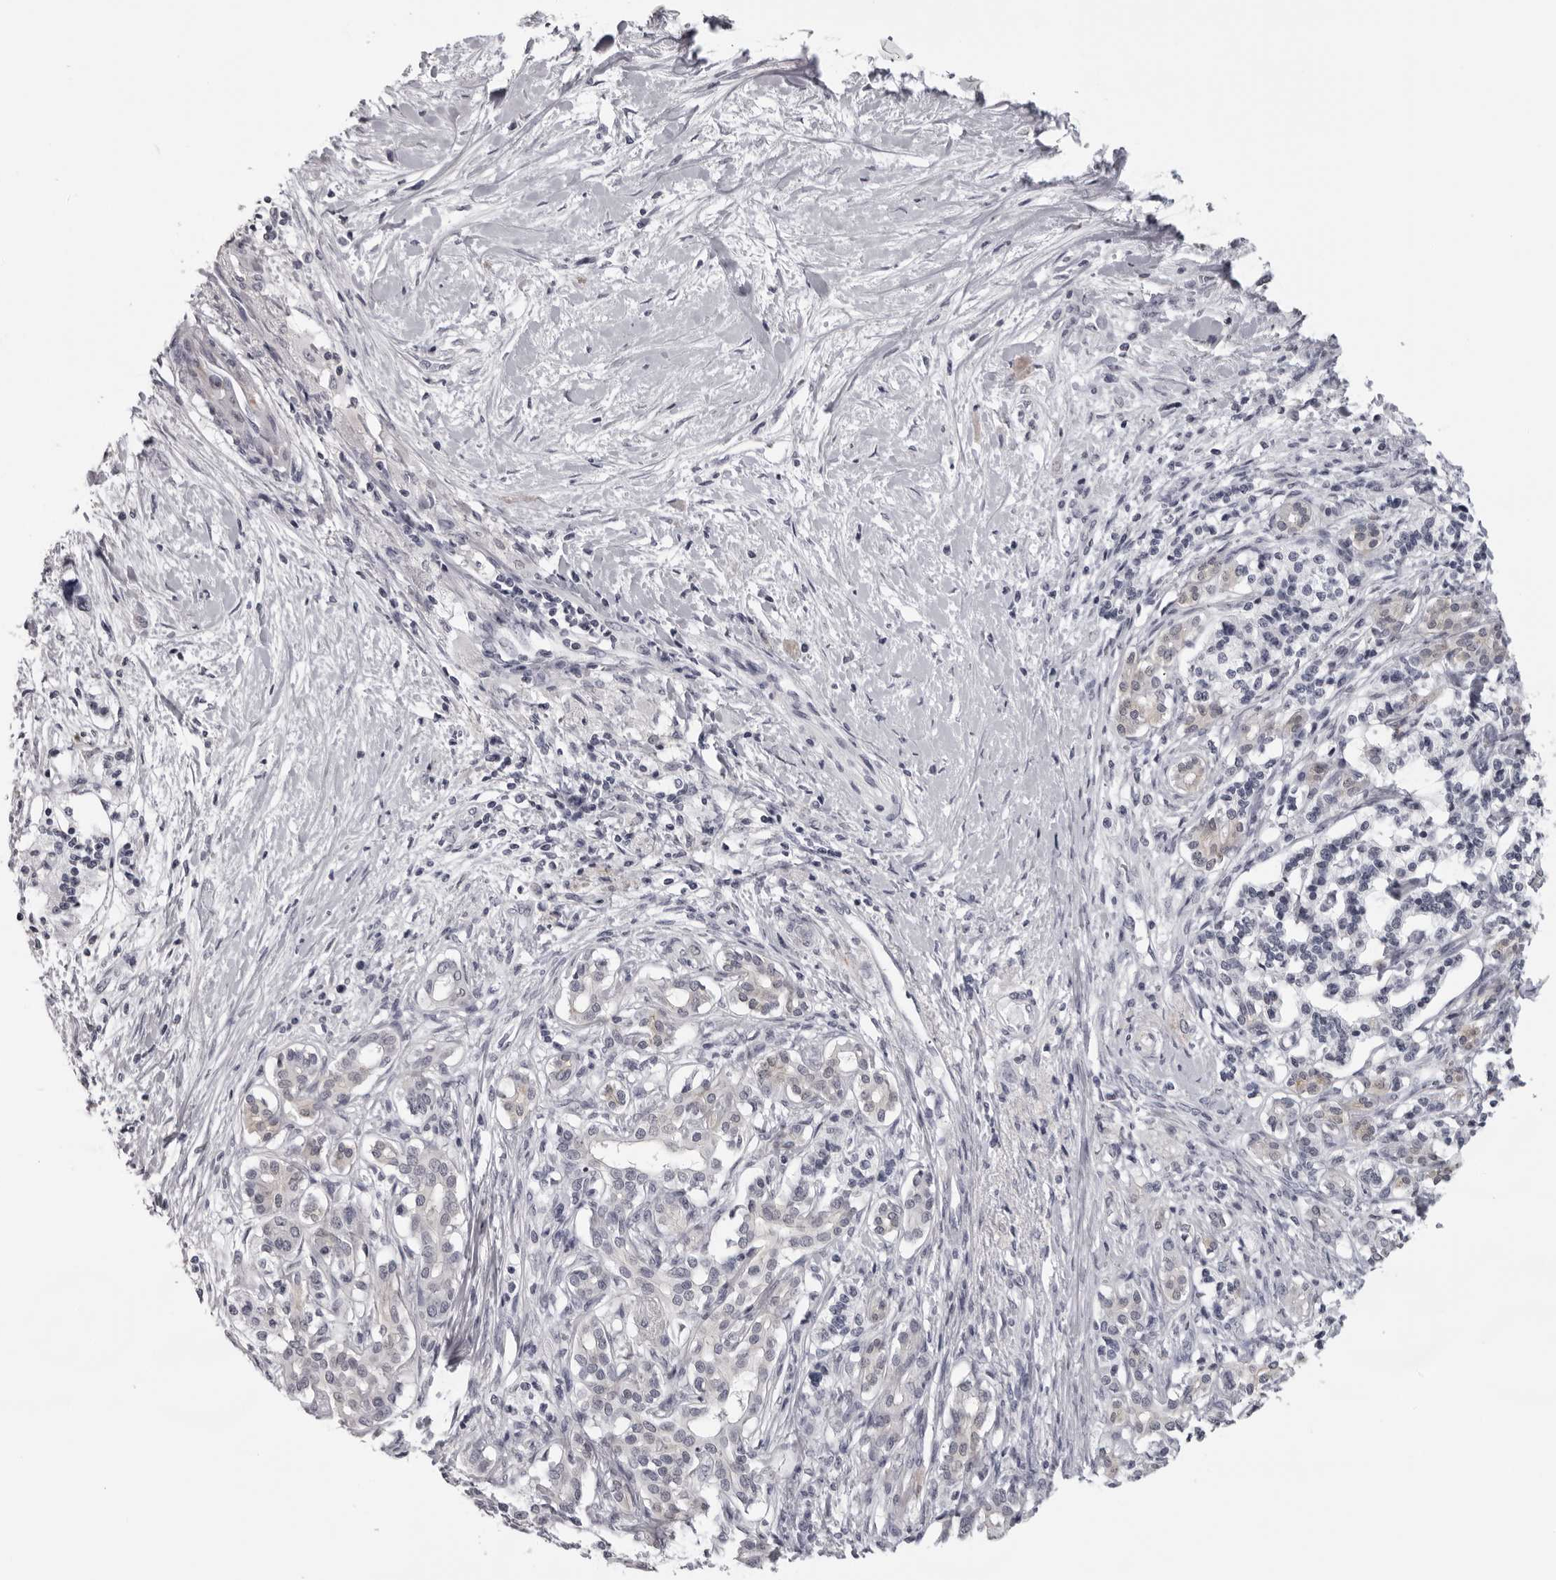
{"staining": {"intensity": "negative", "quantity": "none", "location": "none"}, "tissue": "pancreatic cancer", "cell_type": "Tumor cells", "image_type": "cancer", "snomed": [{"axis": "morphology", "description": "Adenocarcinoma, NOS"}, {"axis": "topography", "description": "Pancreas"}], "caption": "Immunohistochemistry (IHC) image of human pancreatic cancer (adenocarcinoma) stained for a protein (brown), which shows no expression in tumor cells.", "gene": "DNALI1", "patient": {"sex": "male", "age": 46}}